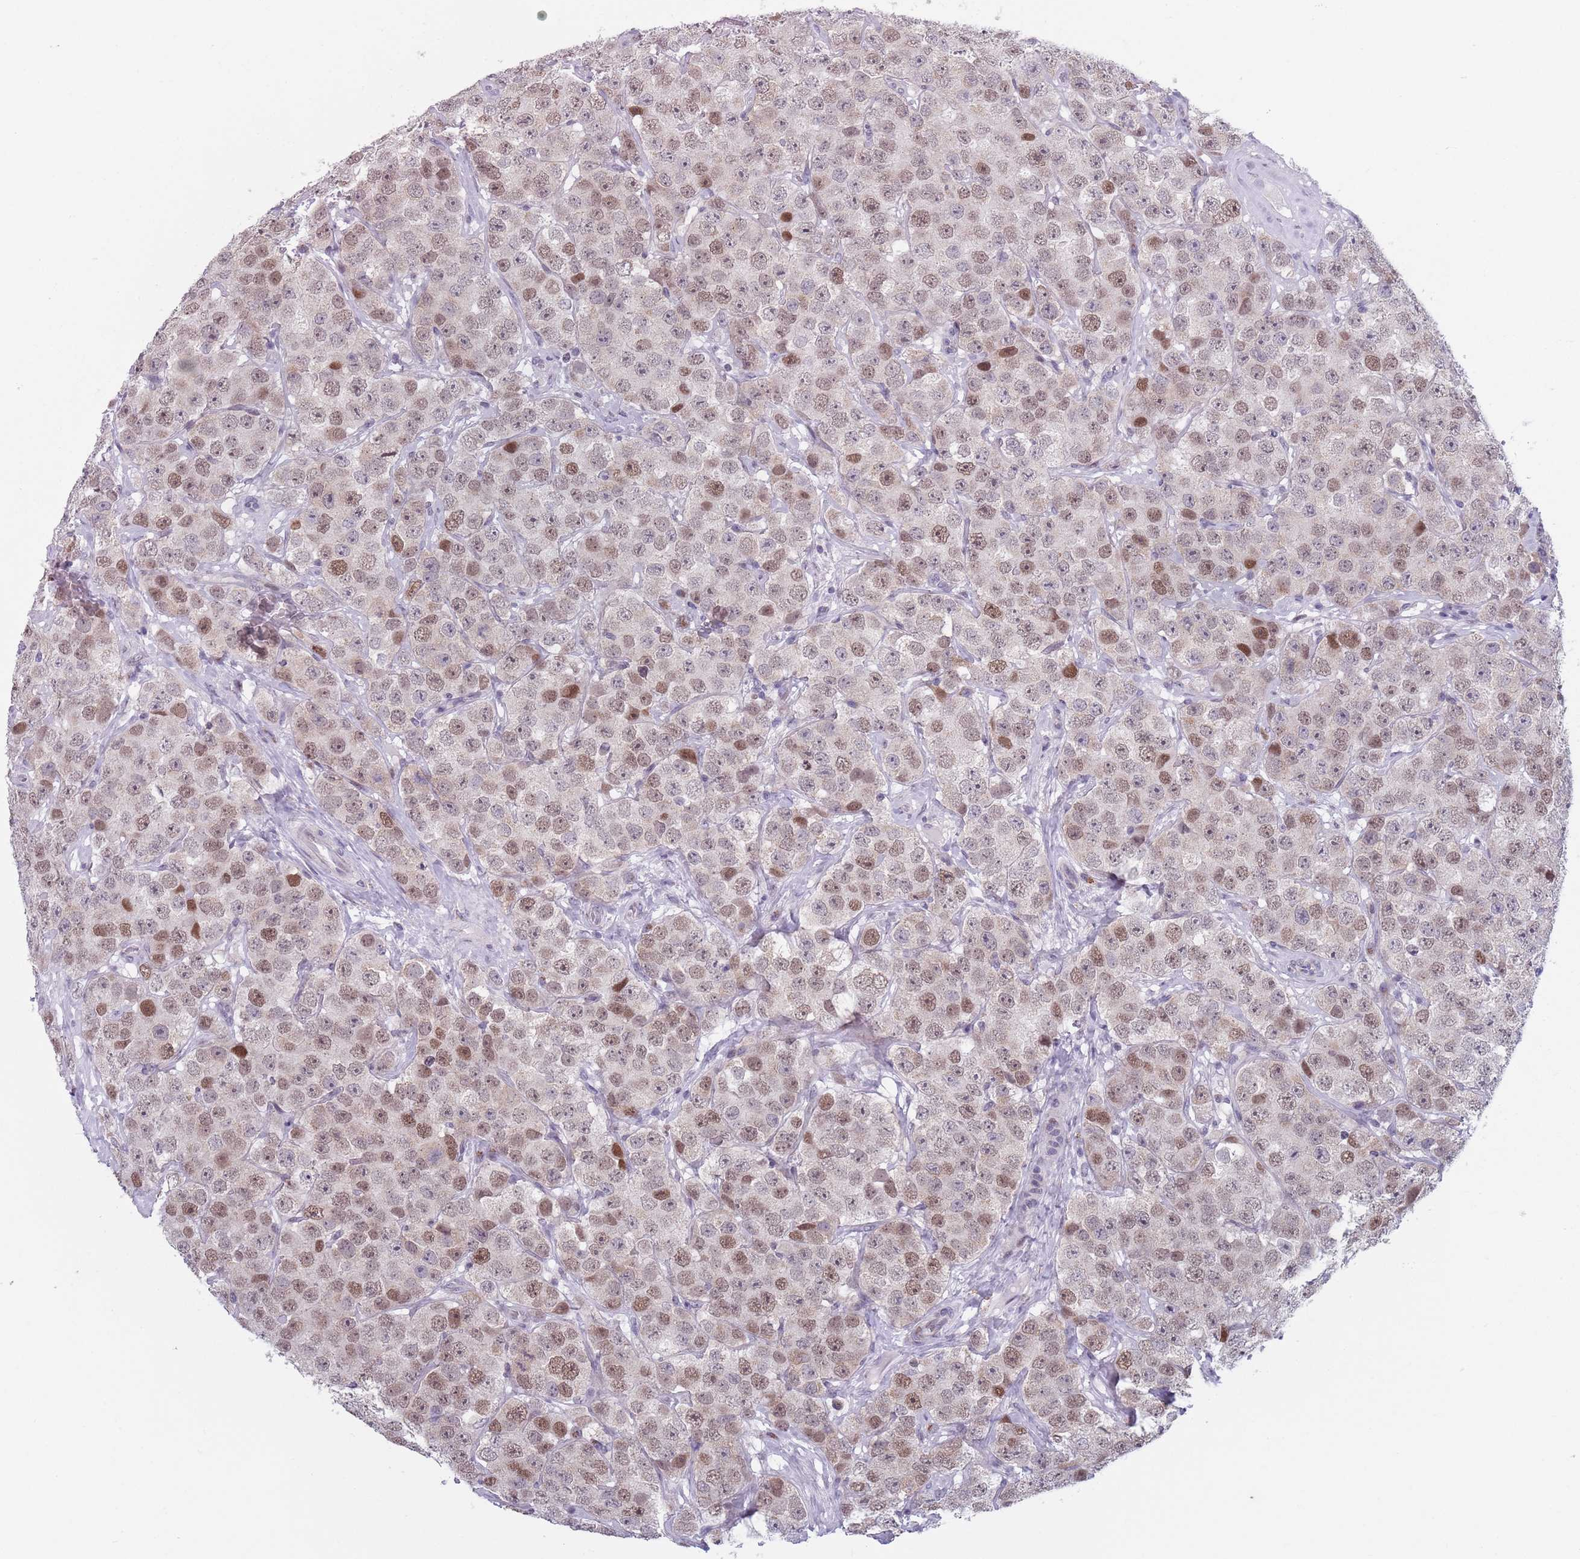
{"staining": {"intensity": "weak", "quantity": ">75%", "location": "nuclear"}, "tissue": "testis cancer", "cell_type": "Tumor cells", "image_type": "cancer", "snomed": [{"axis": "morphology", "description": "Seminoma, NOS"}, {"axis": "topography", "description": "Testis"}], "caption": "Testis cancer stained for a protein (brown) demonstrates weak nuclear positive staining in approximately >75% of tumor cells.", "gene": "ZKSCAN2", "patient": {"sex": "male", "age": 28}}